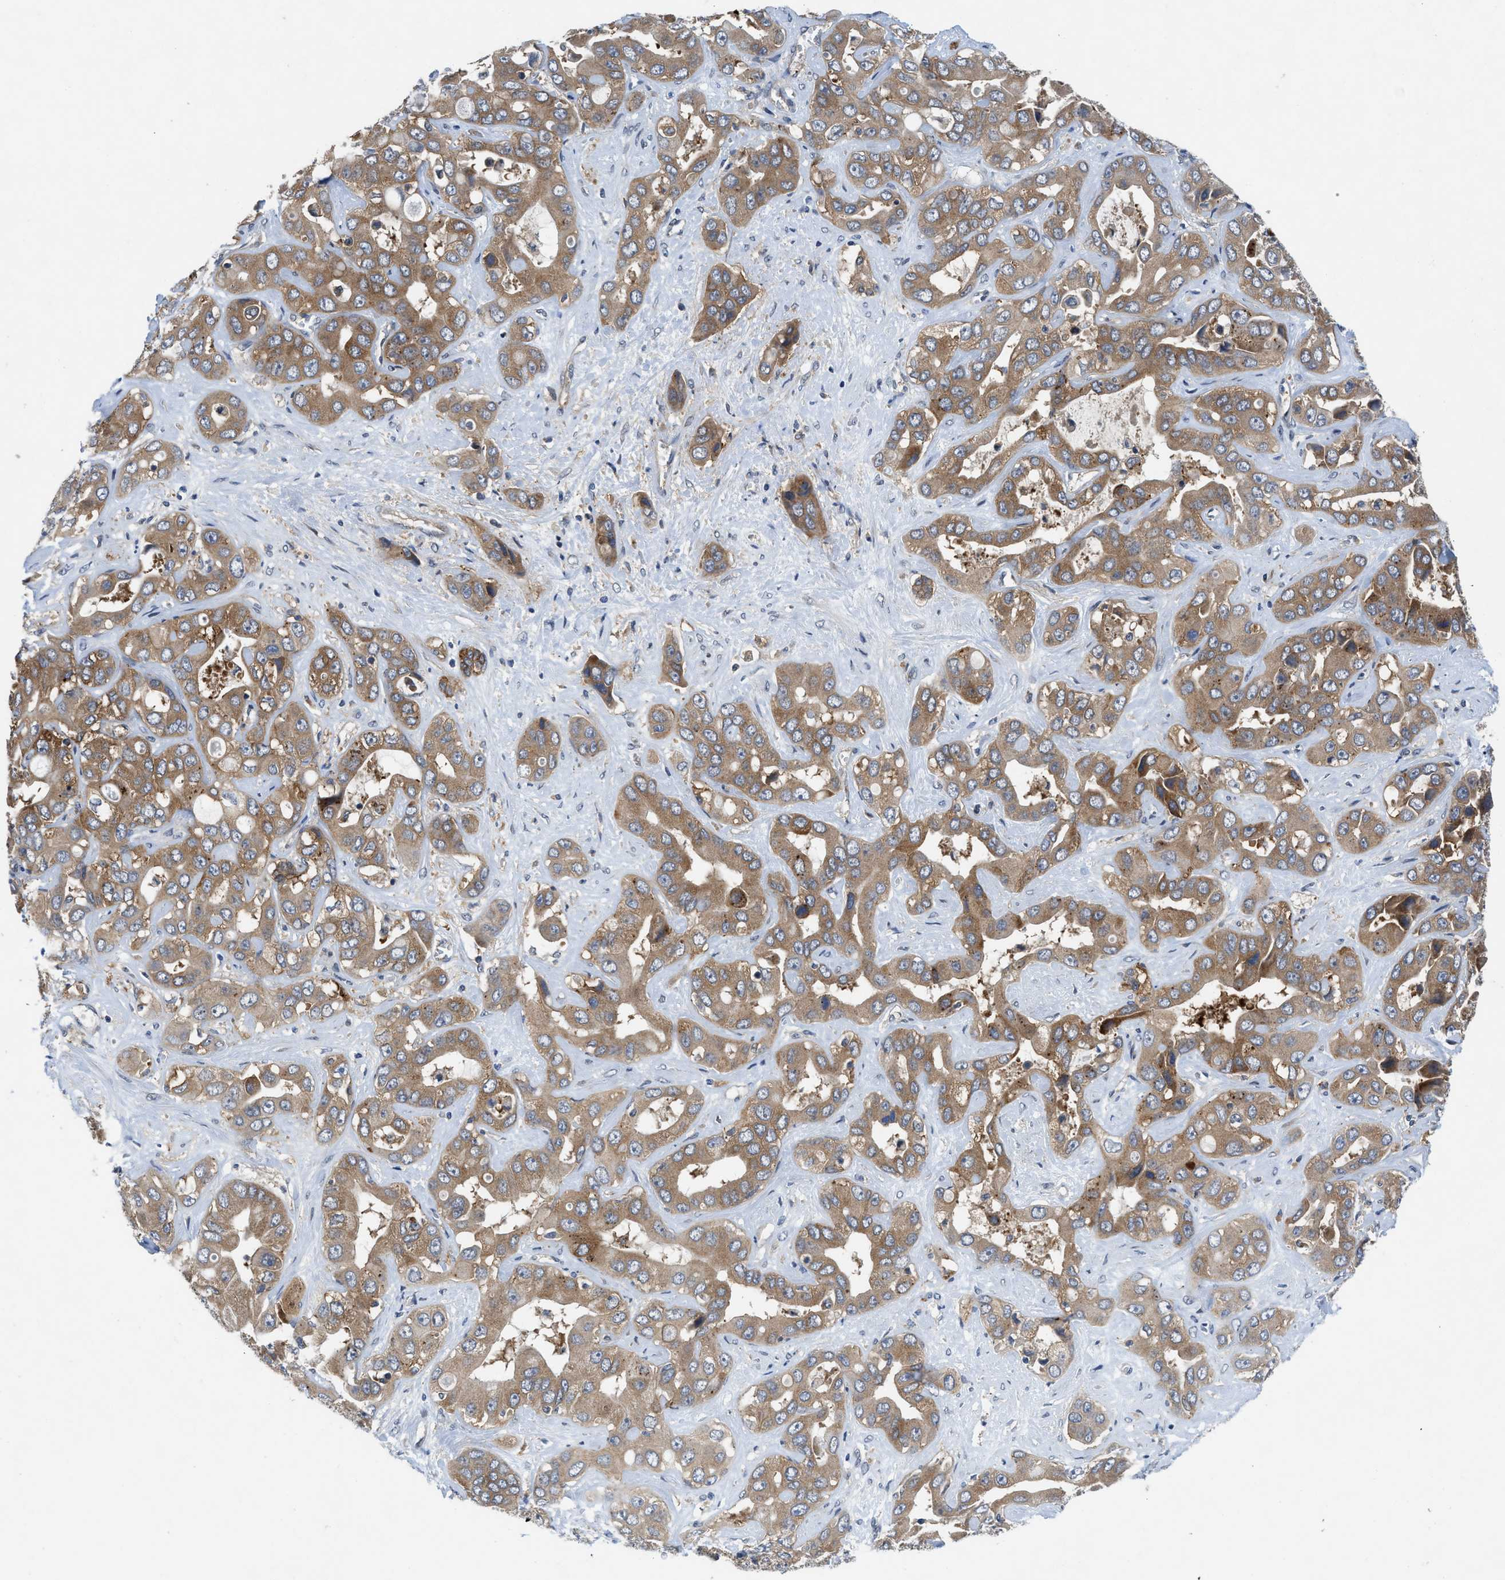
{"staining": {"intensity": "moderate", "quantity": ">75%", "location": "cytoplasmic/membranous"}, "tissue": "liver cancer", "cell_type": "Tumor cells", "image_type": "cancer", "snomed": [{"axis": "morphology", "description": "Cholangiocarcinoma"}, {"axis": "topography", "description": "Liver"}], "caption": "Immunohistochemistry (DAB) staining of human liver cholangiocarcinoma exhibits moderate cytoplasmic/membranous protein expression in approximately >75% of tumor cells.", "gene": "PANX1", "patient": {"sex": "female", "age": 52}}